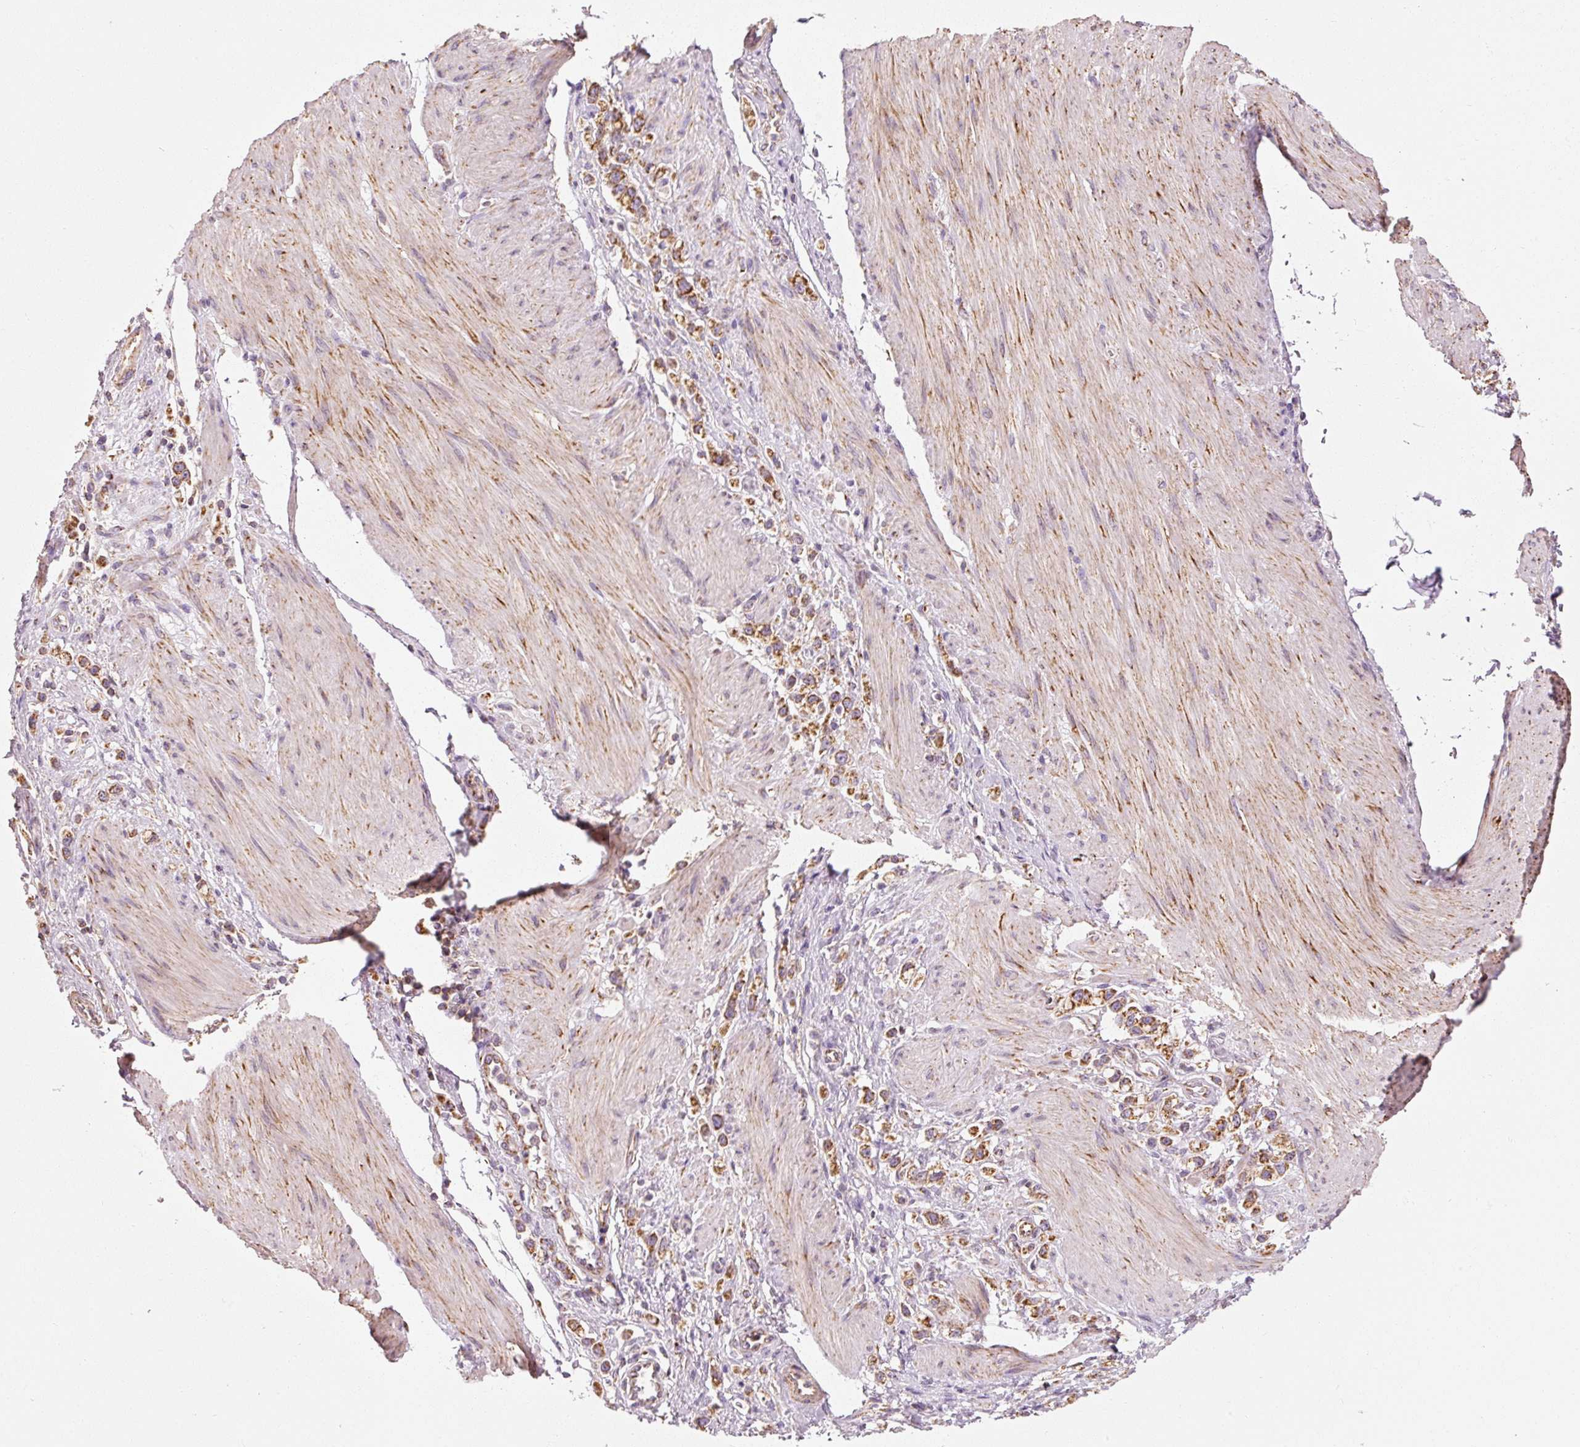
{"staining": {"intensity": "moderate", "quantity": ">75%", "location": "cytoplasmic/membranous"}, "tissue": "stomach cancer", "cell_type": "Tumor cells", "image_type": "cancer", "snomed": [{"axis": "morphology", "description": "Adenocarcinoma, NOS"}, {"axis": "topography", "description": "Stomach"}], "caption": "Immunohistochemistry (IHC) photomicrograph of stomach cancer (adenocarcinoma) stained for a protein (brown), which reveals medium levels of moderate cytoplasmic/membranous positivity in about >75% of tumor cells.", "gene": "NDUFB4", "patient": {"sex": "female", "age": 65}}